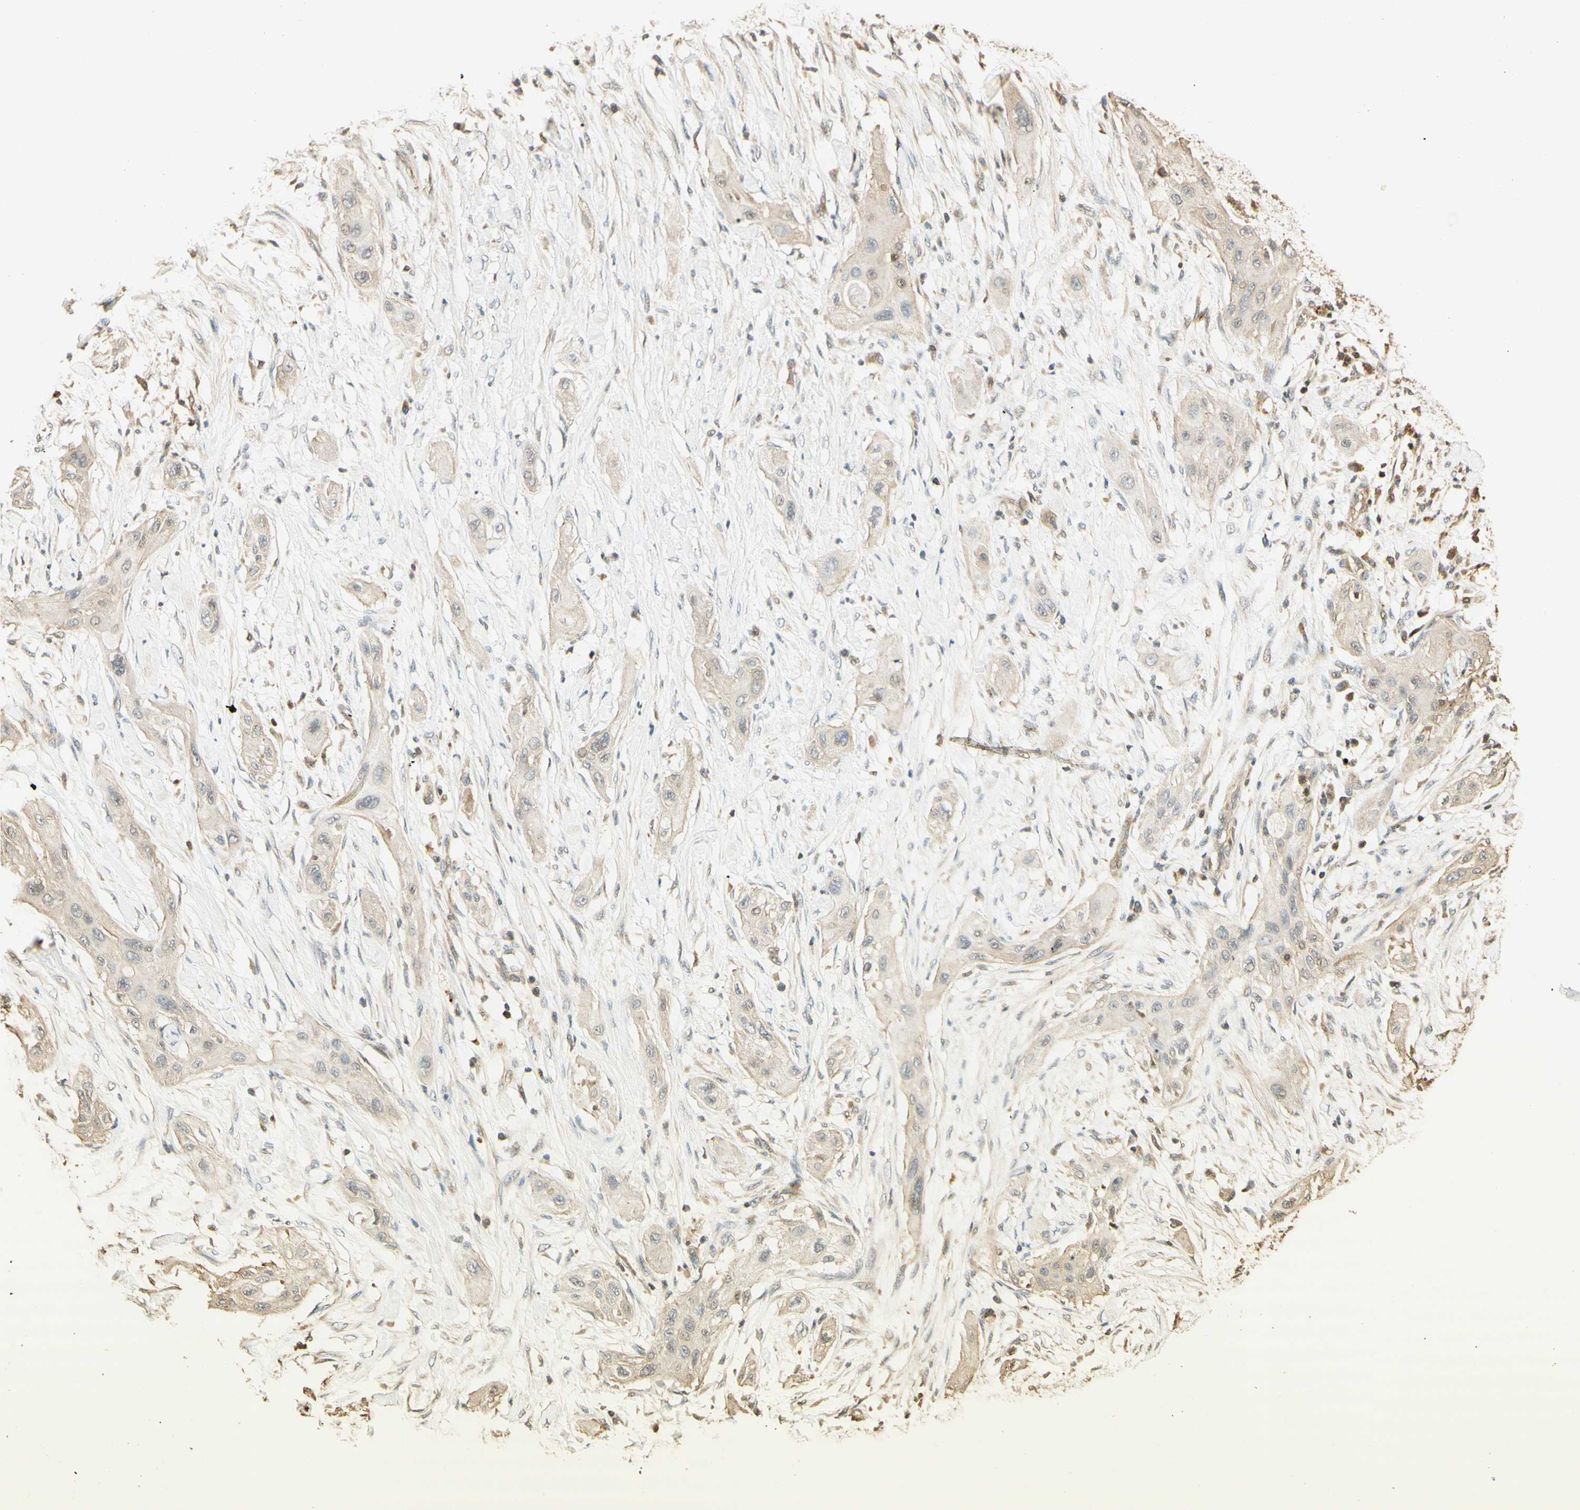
{"staining": {"intensity": "weak", "quantity": ">75%", "location": "cytoplasmic/membranous"}, "tissue": "lung cancer", "cell_type": "Tumor cells", "image_type": "cancer", "snomed": [{"axis": "morphology", "description": "Squamous cell carcinoma, NOS"}, {"axis": "topography", "description": "Lung"}], "caption": "An image of human lung cancer stained for a protein displays weak cytoplasmic/membranous brown staining in tumor cells. The protein is shown in brown color, while the nuclei are stained blue.", "gene": "AGER", "patient": {"sex": "female", "age": 47}}